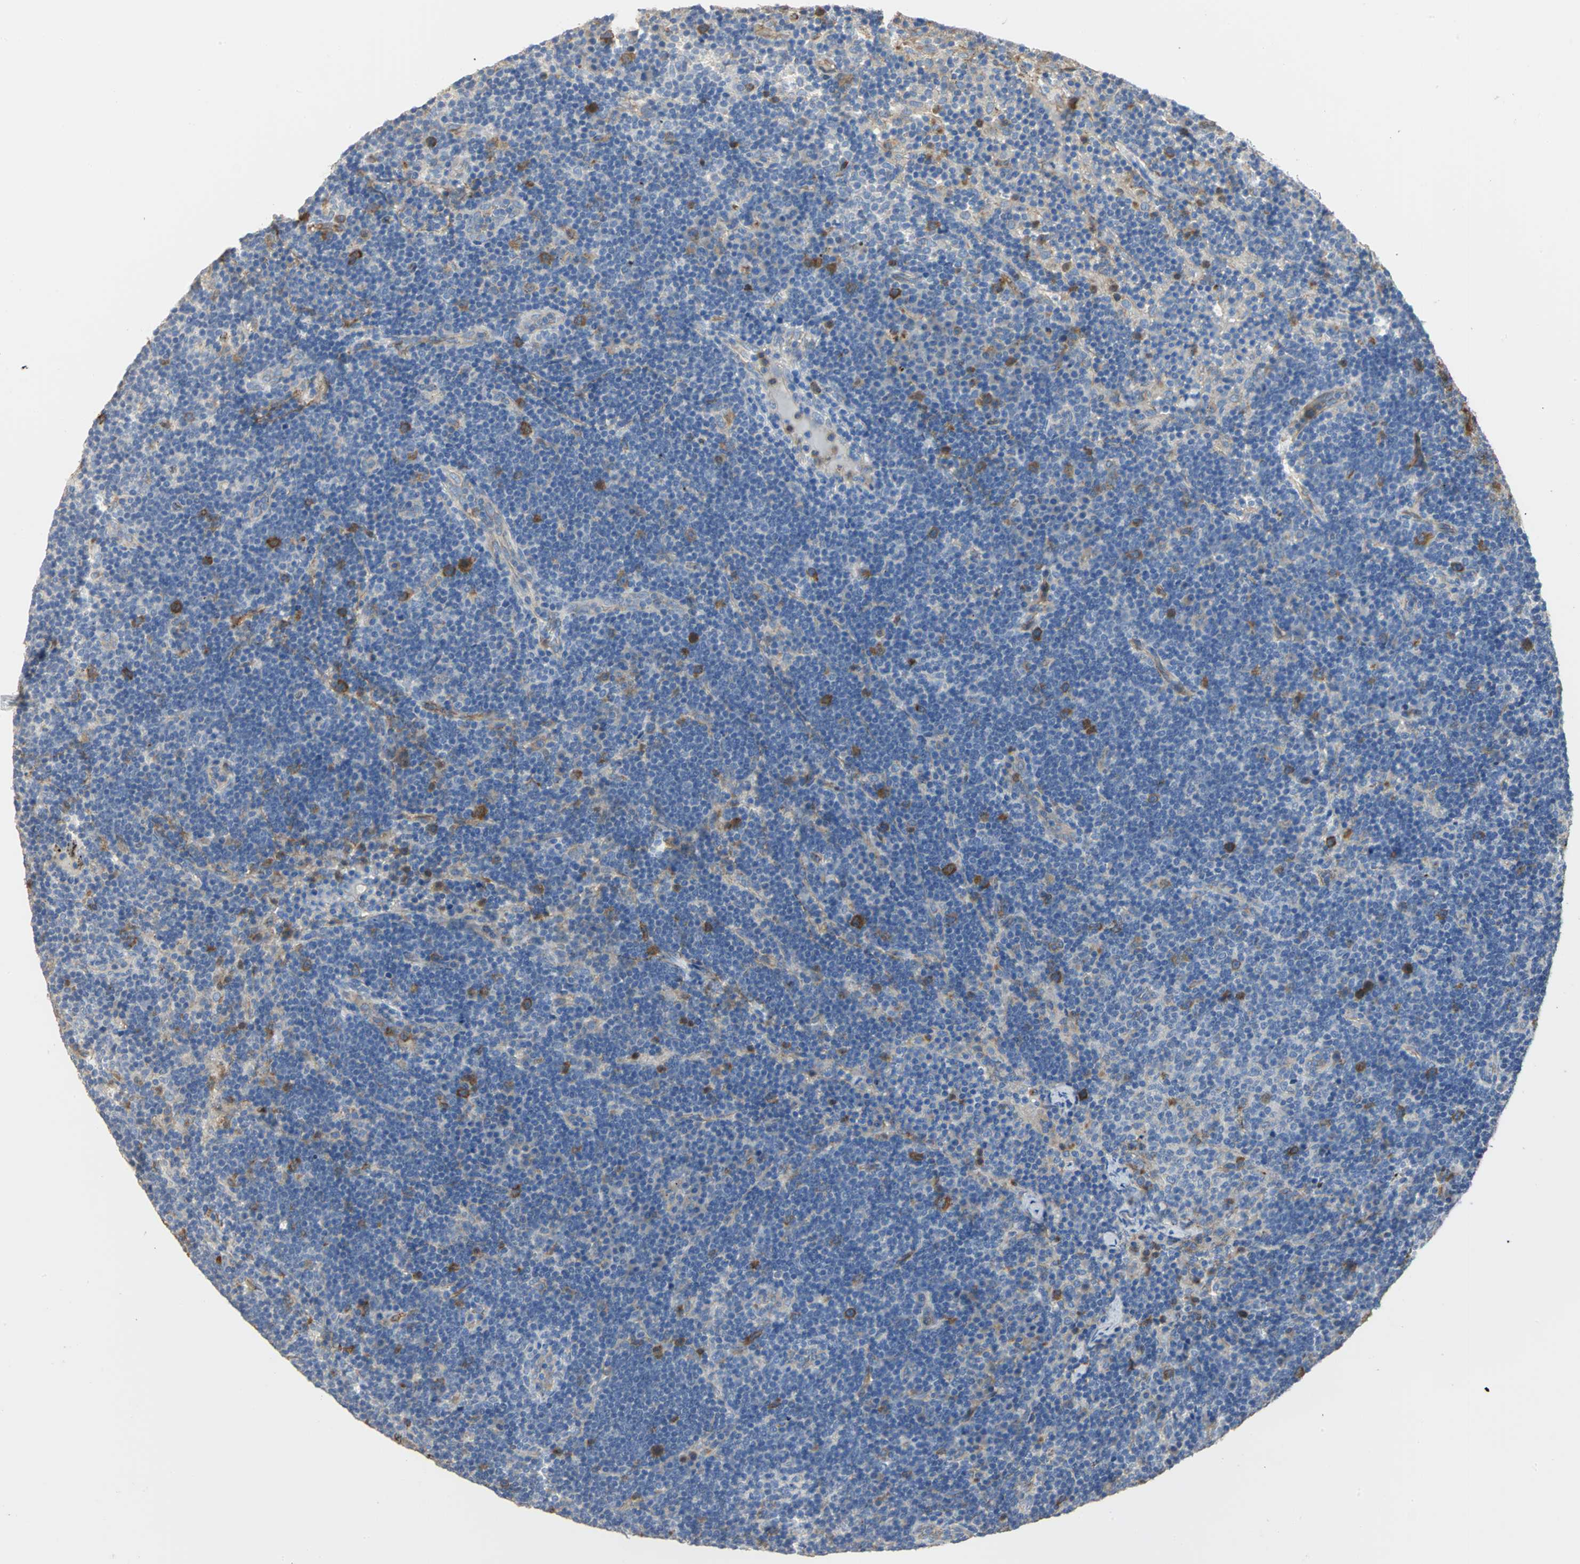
{"staining": {"intensity": "strong", "quantity": "25%-75%", "location": "cytoplasmic/membranous"}, "tissue": "lymph node", "cell_type": "Germinal center cells", "image_type": "normal", "snomed": [{"axis": "morphology", "description": "Normal tissue, NOS"}, {"axis": "morphology", "description": "Squamous cell carcinoma, metastatic, NOS"}, {"axis": "topography", "description": "Lymph node"}], "caption": "A photomicrograph showing strong cytoplasmic/membranous staining in about 25%-75% of germinal center cells in unremarkable lymph node, as visualized by brown immunohistochemical staining.", "gene": "DLGAP5", "patient": {"sex": "female", "age": 53}}